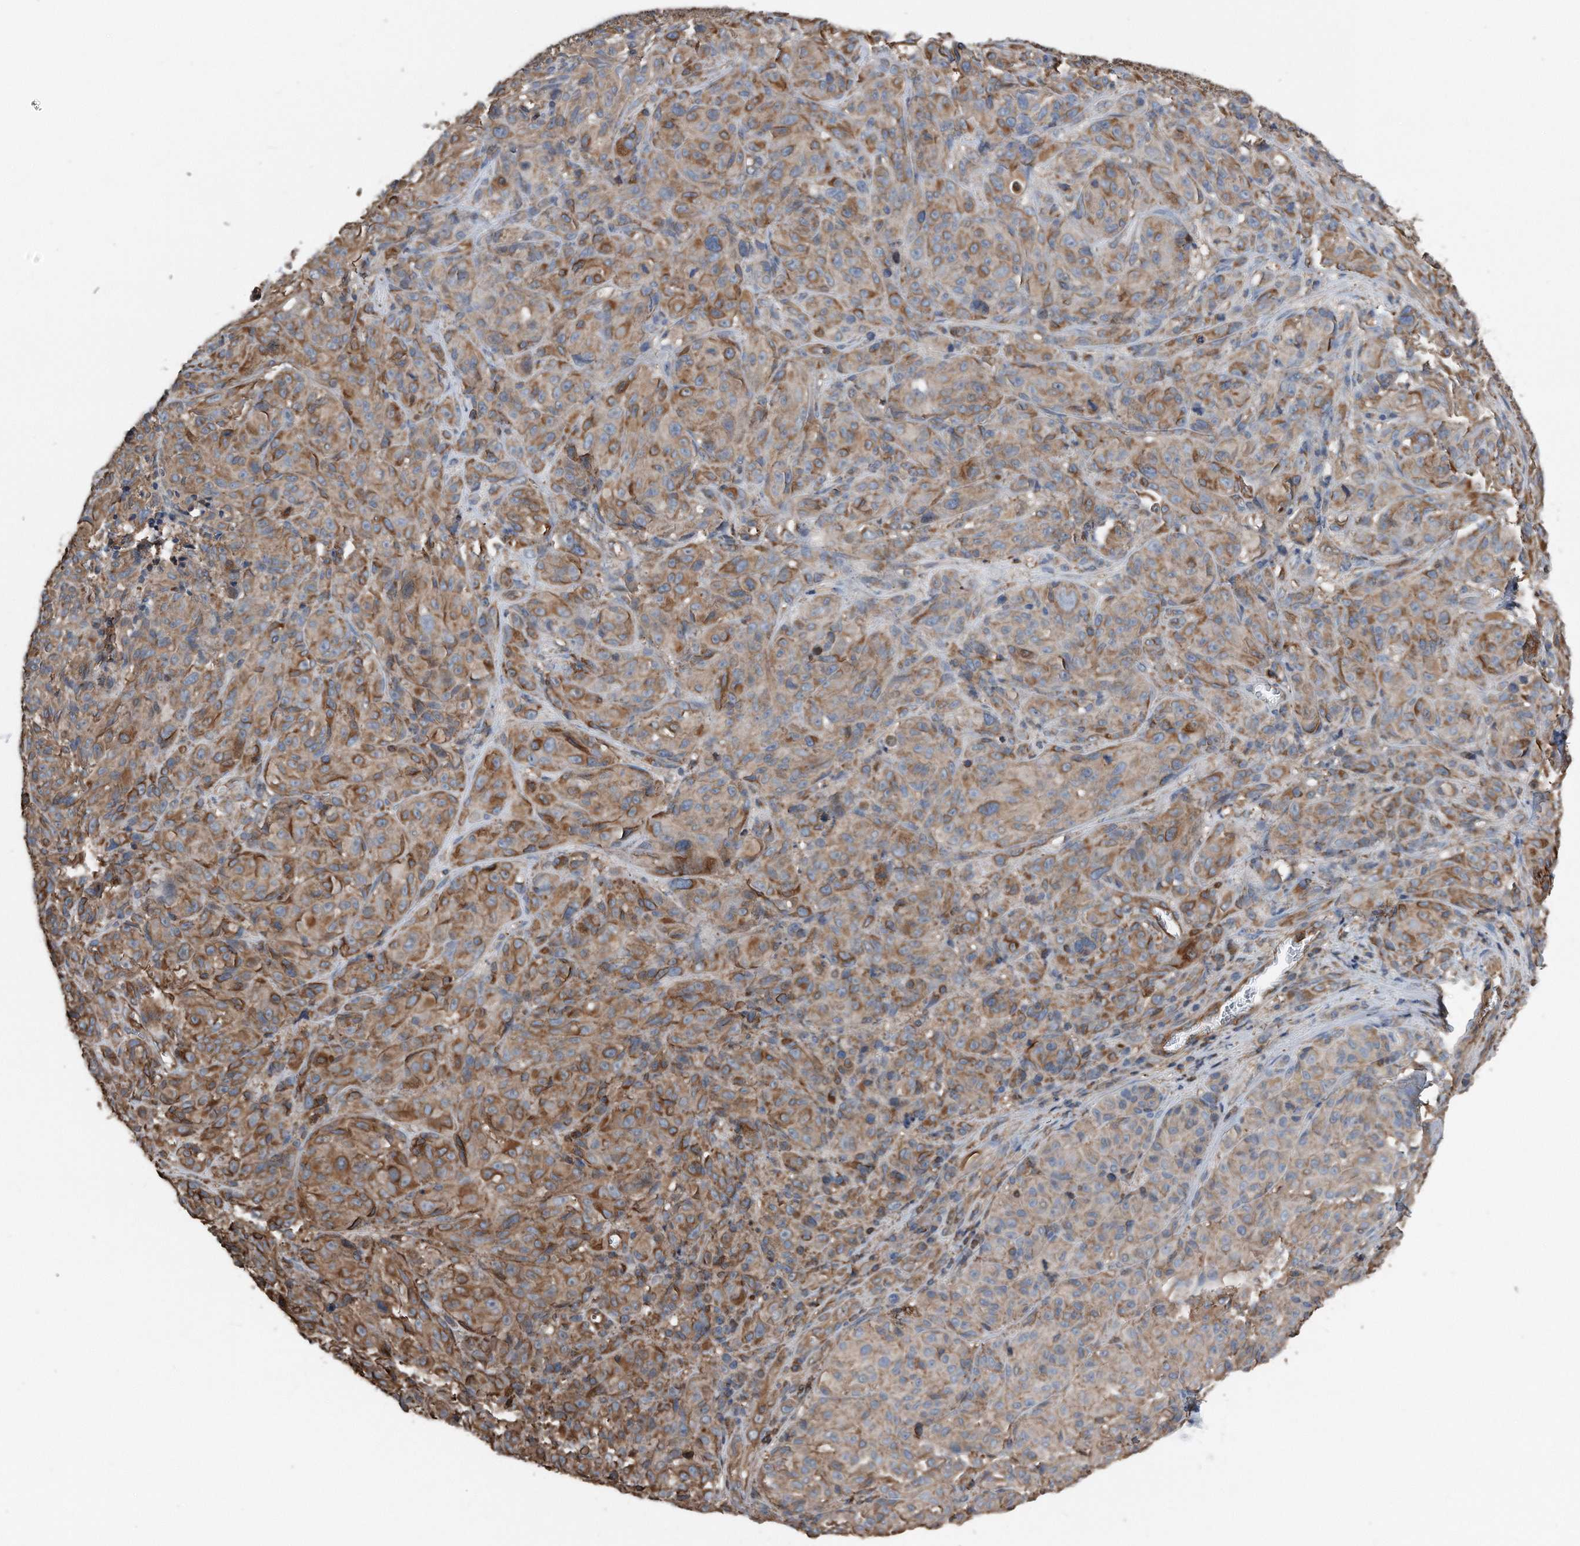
{"staining": {"intensity": "moderate", "quantity": "25%-75%", "location": "cytoplasmic/membranous"}, "tissue": "melanoma", "cell_type": "Tumor cells", "image_type": "cancer", "snomed": [{"axis": "morphology", "description": "Malignant melanoma, NOS"}, {"axis": "topography", "description": "Skin"}], "caption": "Melanoma stained with immunohistochemistry demonstrates moderate cytoplasmic/membranous expression in about 25%-75% of tumor cells. (IHC, brightfield microscopy, high magnification).", "gene": "RSPO3", "patient": {"sex": "male", "age": 73}}